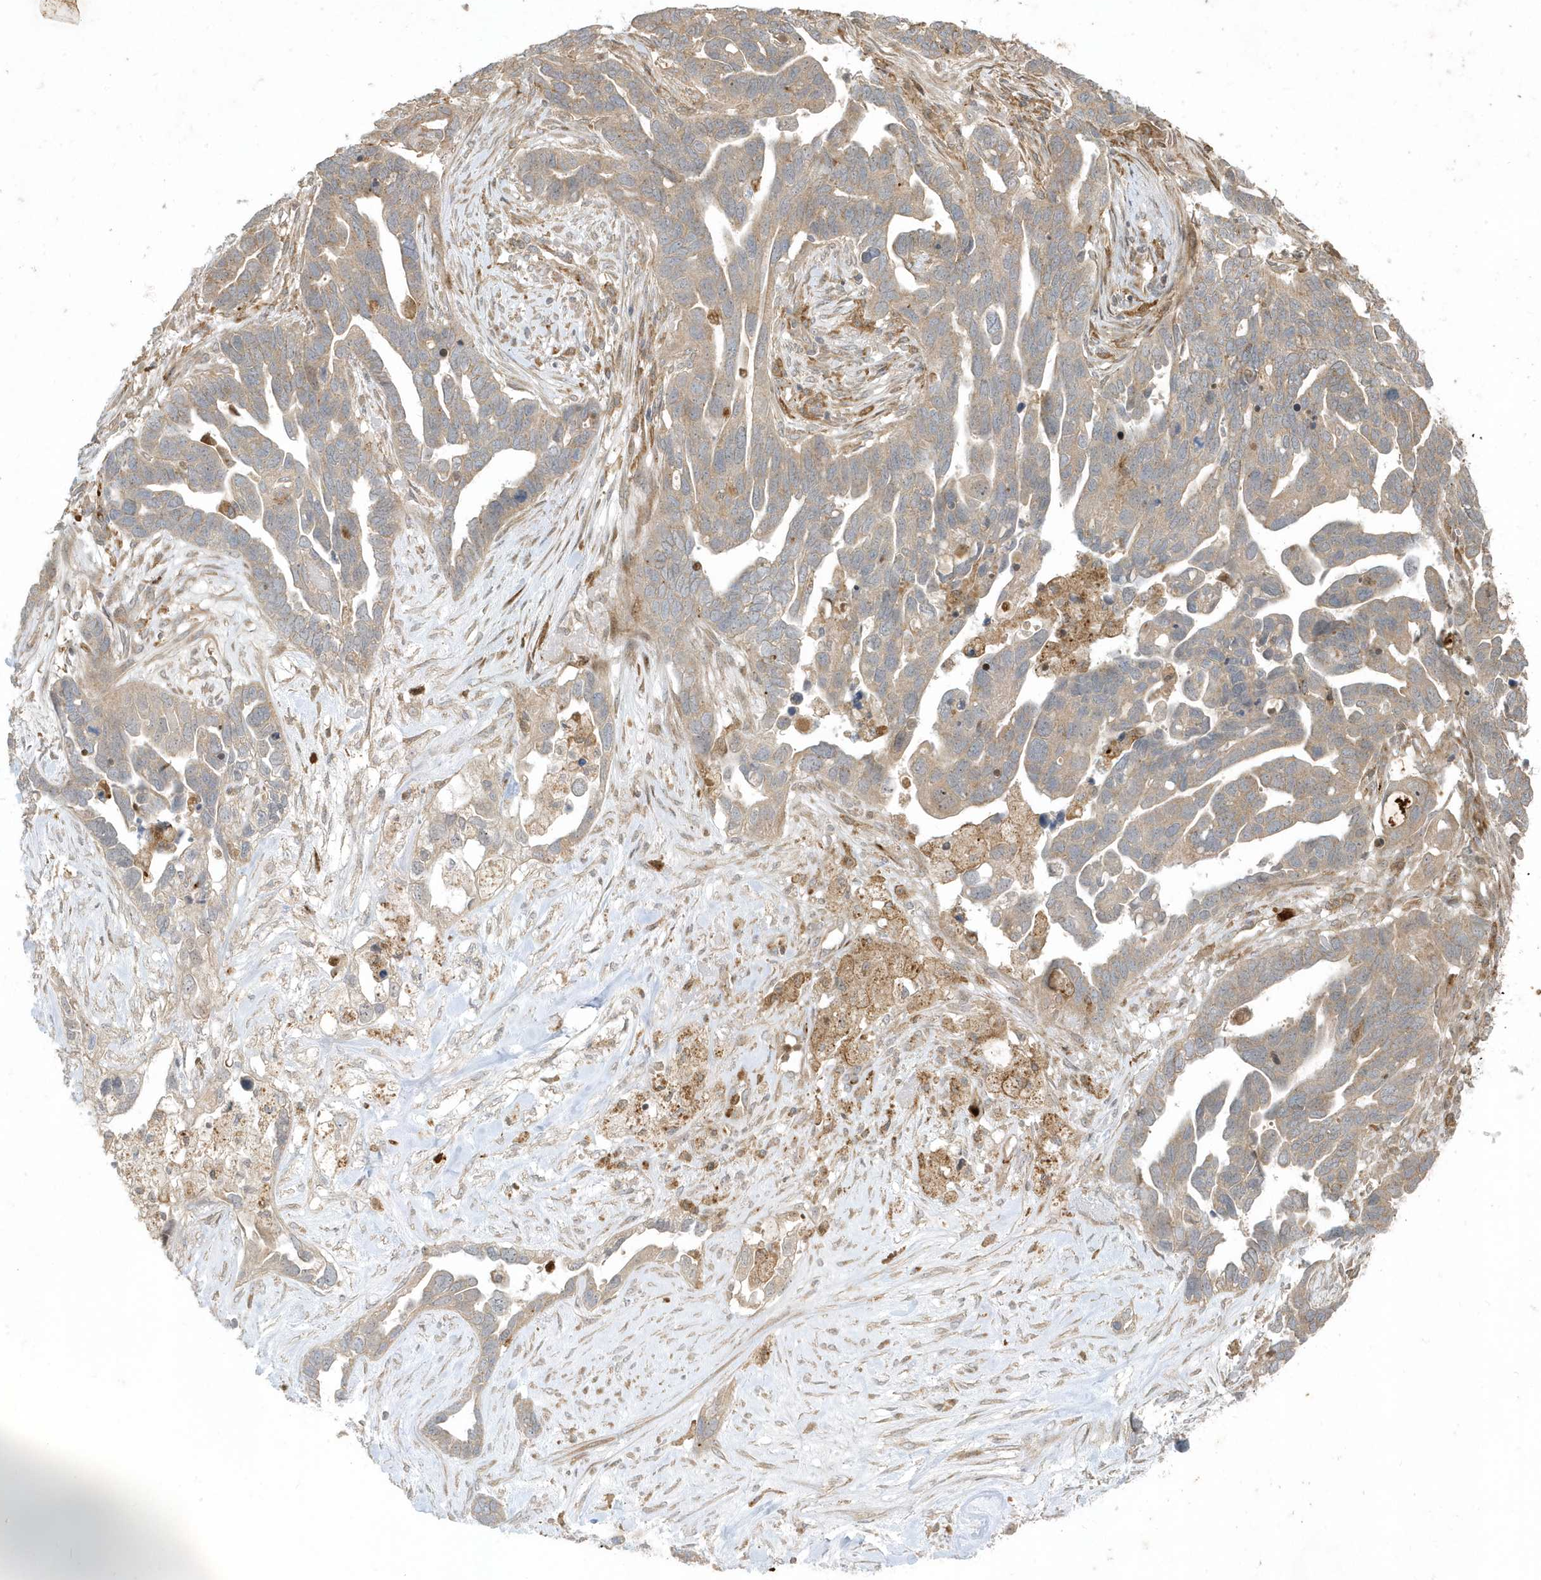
{"staining": {"intensity": "weak", "quantity": "25%-75%", "location": "cytoplasmic/membranous"}, "tissue": "ovarian cancer", "cell_type": "Tumor cells", "image_type": "cancer", "snomed": [{"axis": "morphology", "description": "Cystadenocarcinoma, serous, NOS"}, {"axis": "topography", "description": "Ovary"}], "caption": "IHC of ovarian cancer (serous cystadenocarcinoma) exhibits low levels of weak cytoplasmic/membranous staining in approximately 25%-75% of tumor cells.", "gene": "IFT57", "patient": {"sex": "female", "age": 54}}